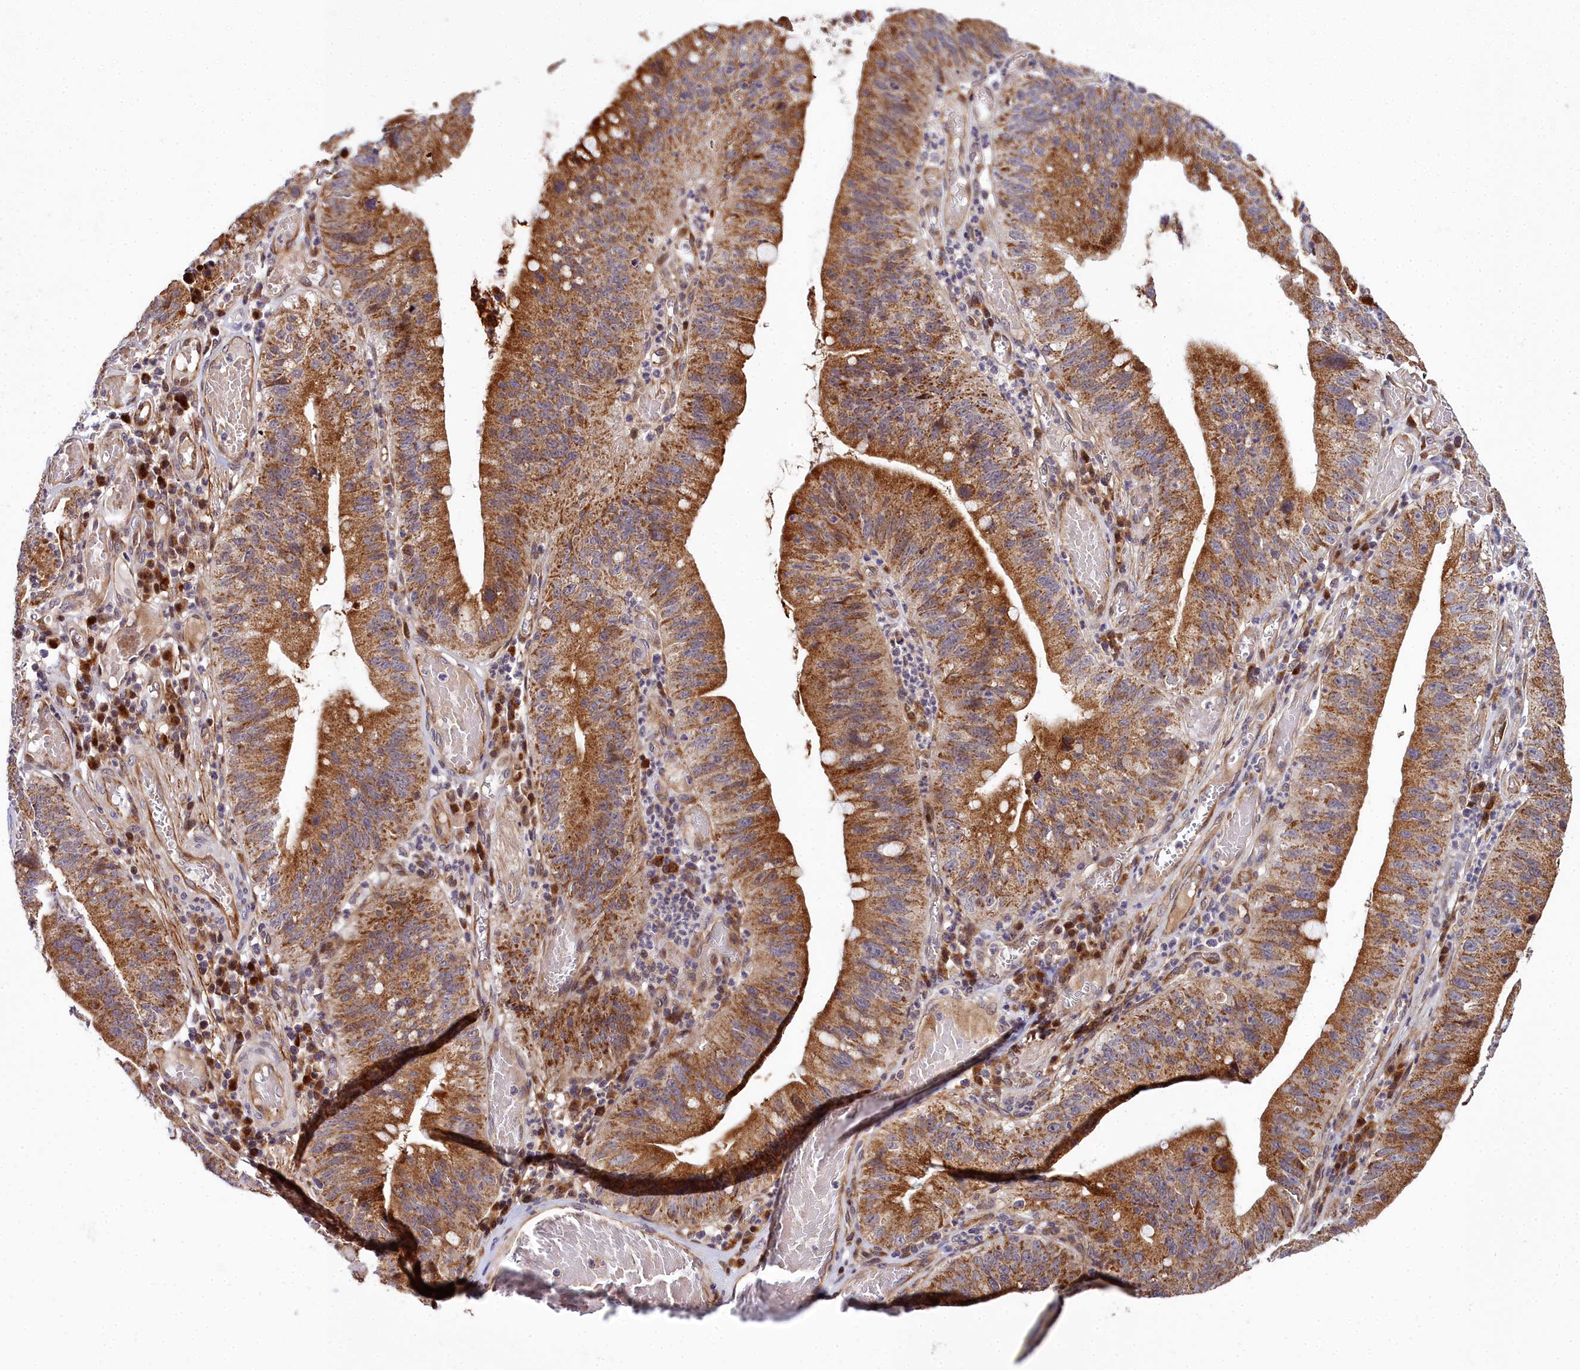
{"staining": {"intensity": "moderate", "quantity": ">75%", "location": "cytoplasmic/membranous"}, "tissue": "stomach cancer", "cell_type": "Tumor cells", "image_type": "cancer", "snomed": [{"axis": "morphology", "description": "Adenocarcinoma, NOS"}, {"axis": "topography", "description": "Stomach"}], "caption": "Protein analysis of stomach cancer tissue reveals moderate cytoplasmic/membranous positivity in about >75% of tumor cells.", "gene": "MRPS11", "patient": {"sex": "male", "age": 59}}